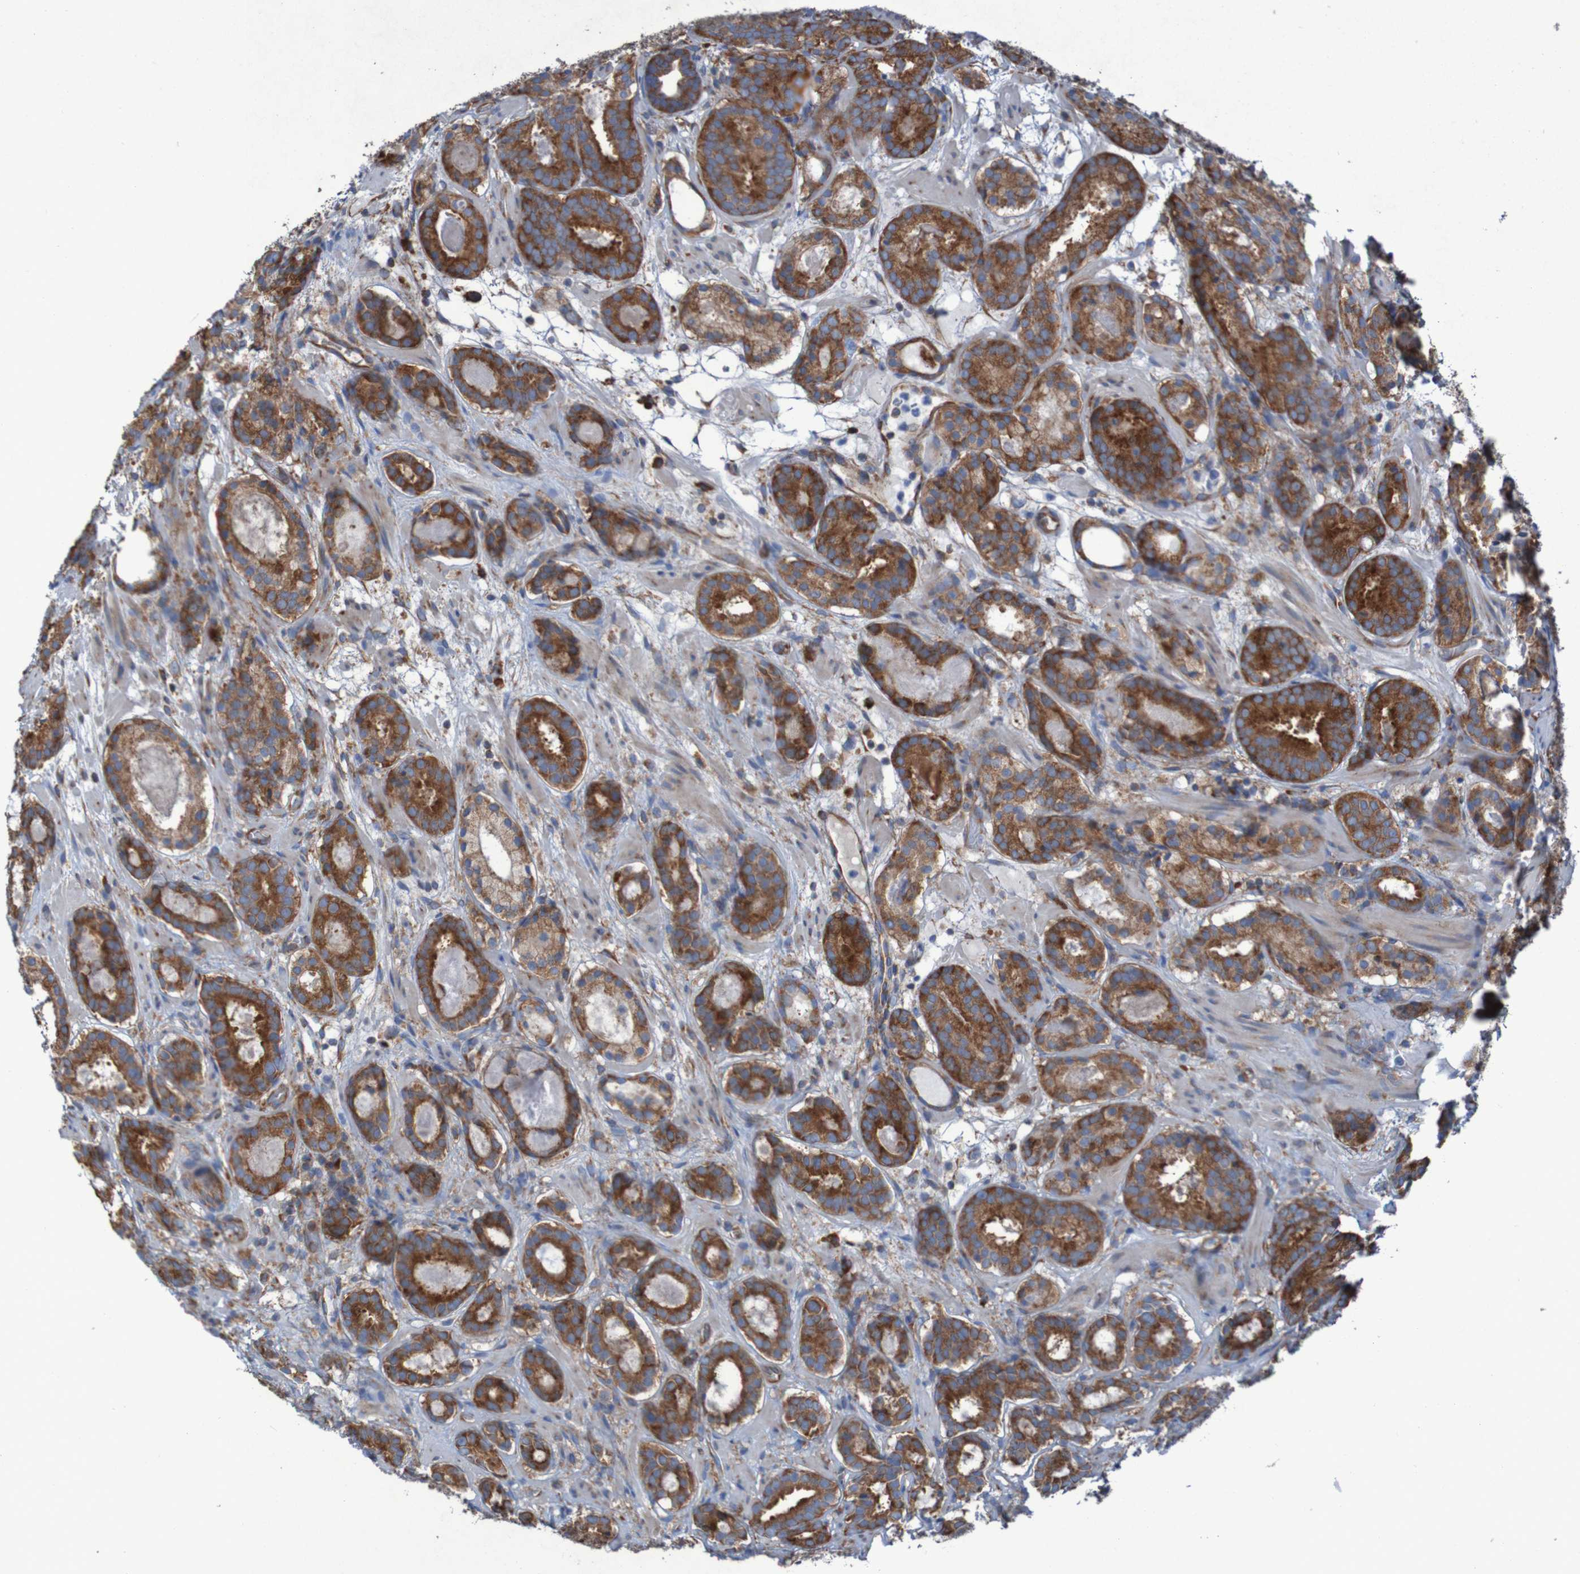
{"staining": {"intensity": "strong", "quantity": ">75%", "location": "cytoplasmic/membranous"}, "tissue": "prostate cancer", "cell_type": "Tumor cells", "image_type": "cancer", "snomed": [{"axis": "morphology", "description": "Adenocarcinoma, Low grade"}, {"axis": "topography", "description": "Prostate"}], "caption": "Adenocarcinoma (low-grade) (prostate) tissue exhibits strong cytoplasmic/membranous expression in about >75% of tumor cells", "gene": "RPL10", "patient": {"sex": "male", "age": 69}}